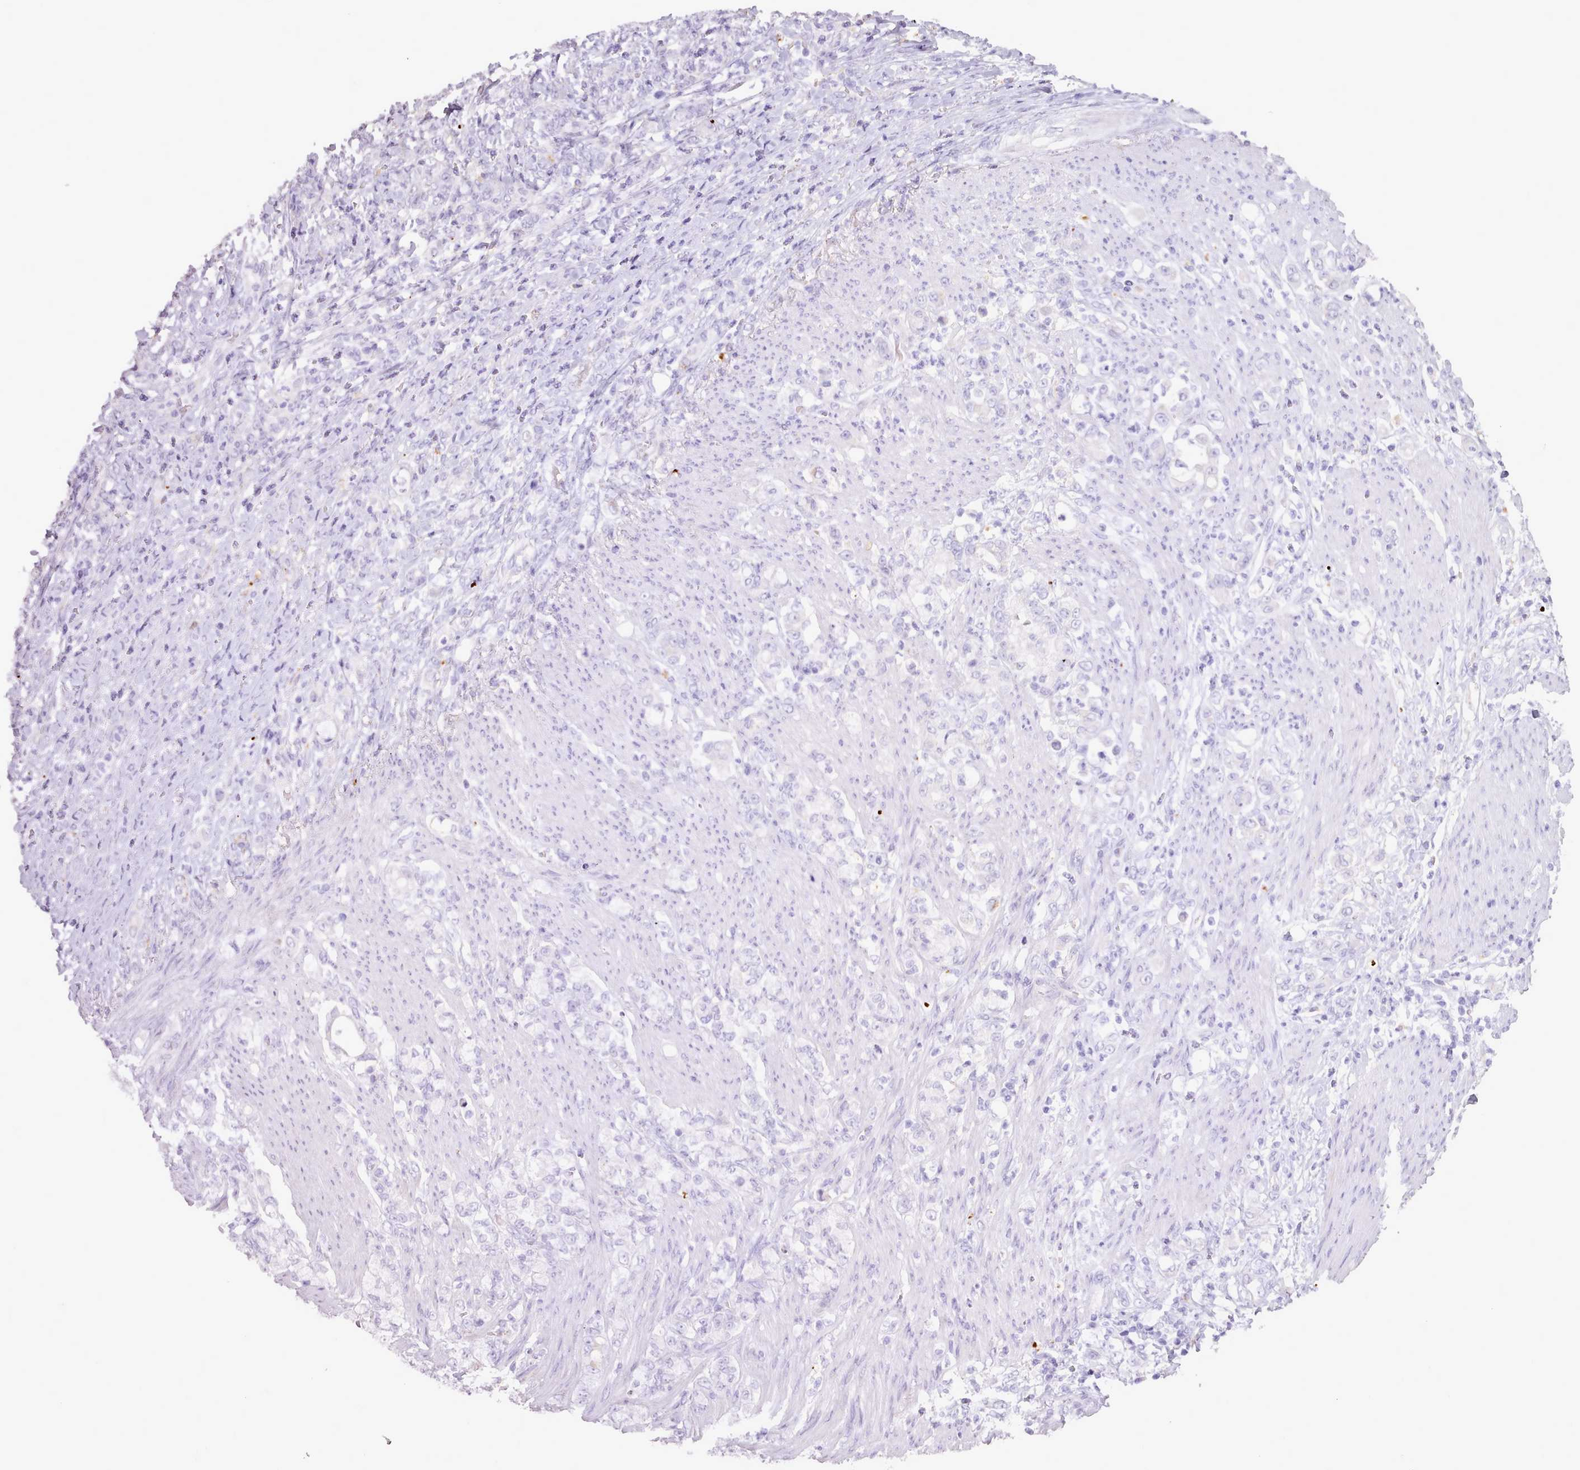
{"staining": {"intensity": "negative", "quantity": "none", "location": "none"}, "tissue": "stomach cancer", "cell_type": "Tumor cells", "image_type": "cancer", "snomed": [{"axis": "morphology", "description": "Normal tissue, NOS"}, {"axis": "morphology", "description": "Adenocarcinoma, NOS"}, {"axis": "topography", "description": "Stomach"}], "caption": "Human adenocarcinoma (stomach) stained for a protein using immunohistochemistry (IHC) shows no staining in tumor cells.", "gene": "ATRAID", "patient": {"sex": "female", "age": 79}}